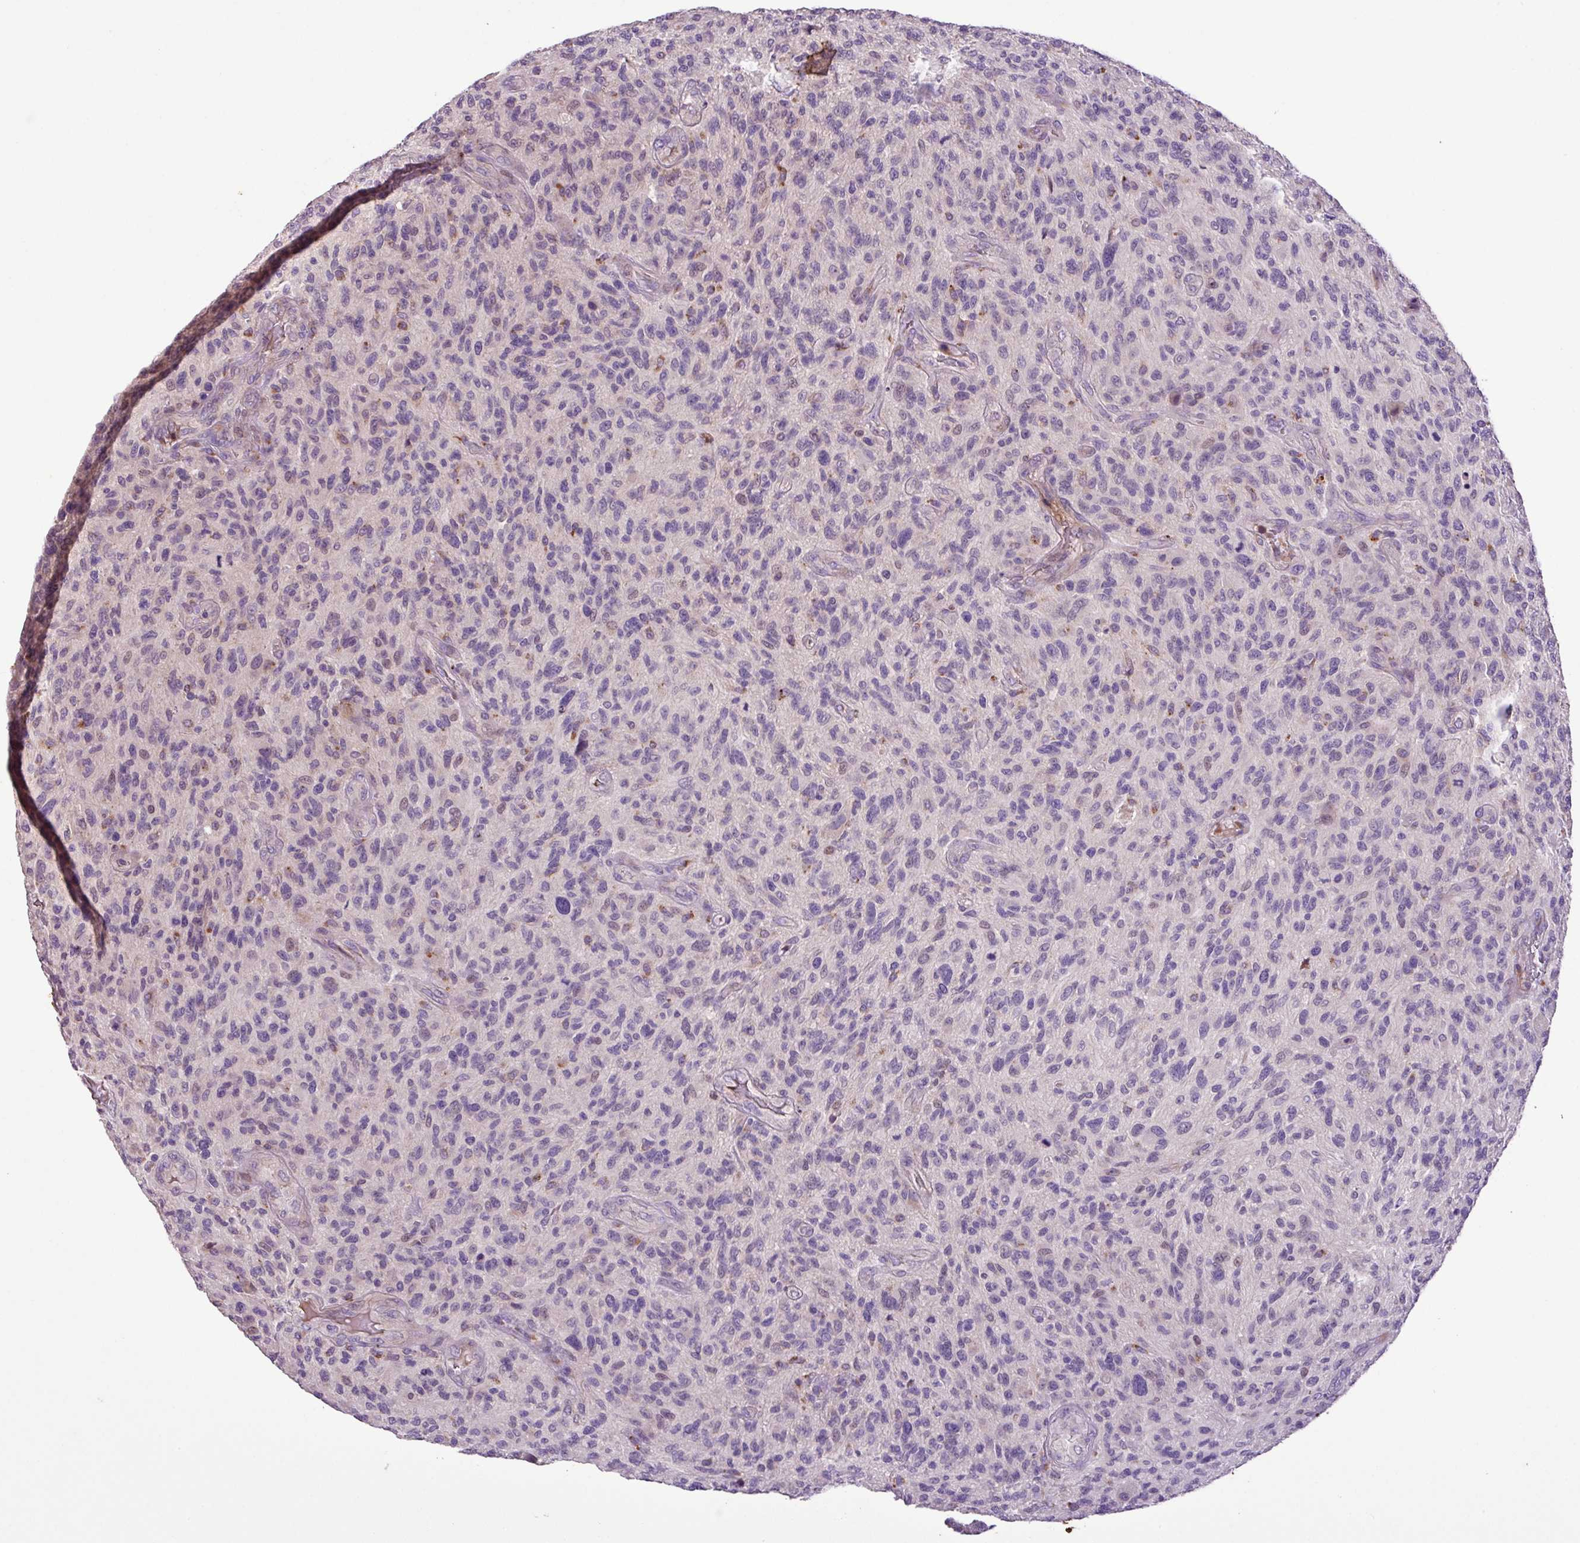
{"staining": {"intensity": "negative", "quantity": "none", "location": "none"}, "tissue": "glioma", "cell_type": "Tumor cells", "image_type": "cancer", "snomed": [{"axis": "morphology", "description": "Glioma, malignant, High grade"}, {"axis": "topography", "description": "Brain"}], "caption": "Tumor cells are negative for protein expression in human glioma.", "gene": "ZNF266", "patient": {"sex": "male", "age": 47}}